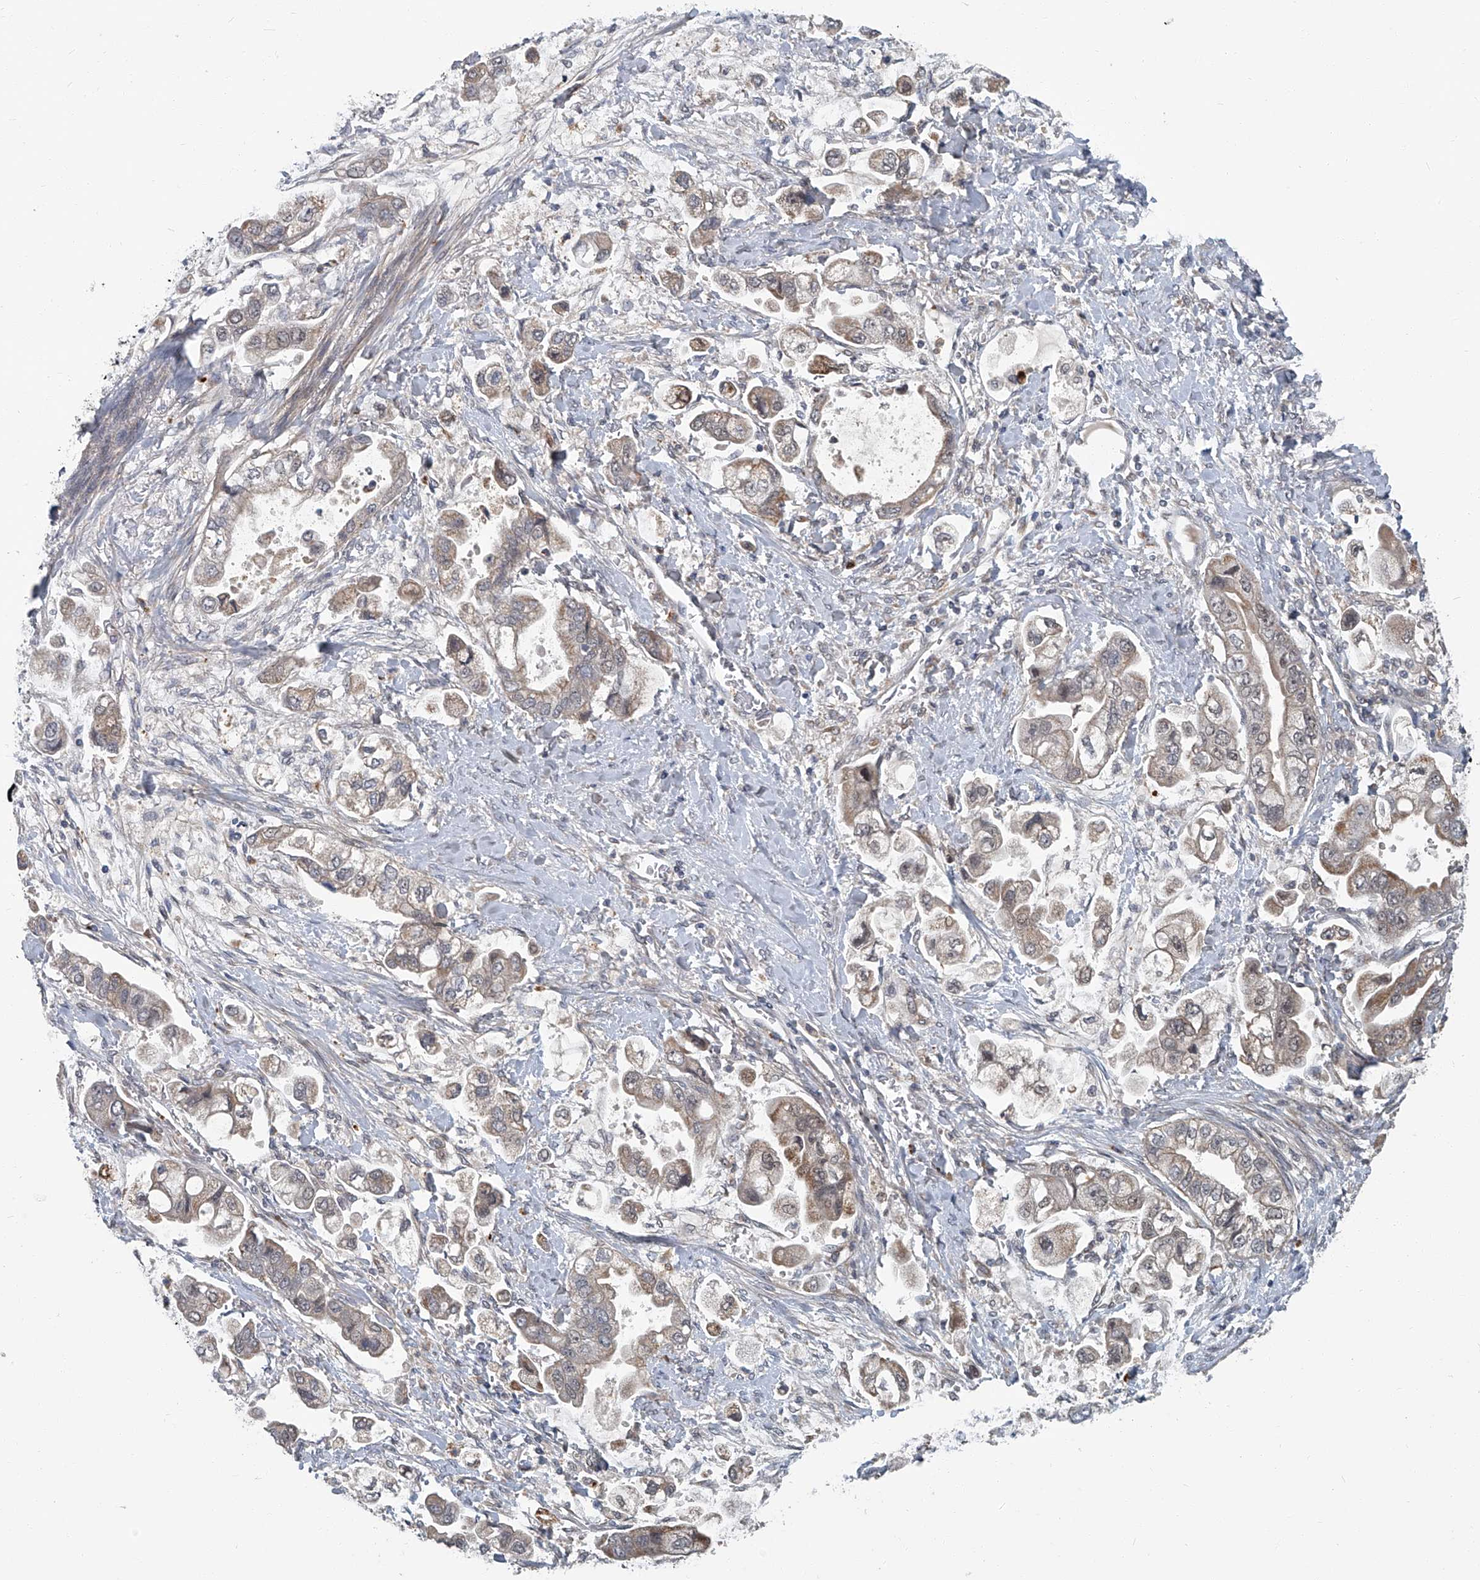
{"staining": {"intensity": "weak", "quantity": ">75%", "location": "cytoplasmic/membranous"}, "tissue": "stomach cancer", "cell_type": "Tumor cells", "image_type": "cancer", "snomed": [{"axis": "morphology", "description": "Adenocarcinoma, NOS"}, {"axis": "topography", "description": "Stomach"}], "caption": "A brown stain highlights weak cytoplasmic/membranous expression of a protein in human stomach adenocarcinoma tumor cells.", "gene": "AKNAD1", "patient": {"sex": "male", "age": 62}}